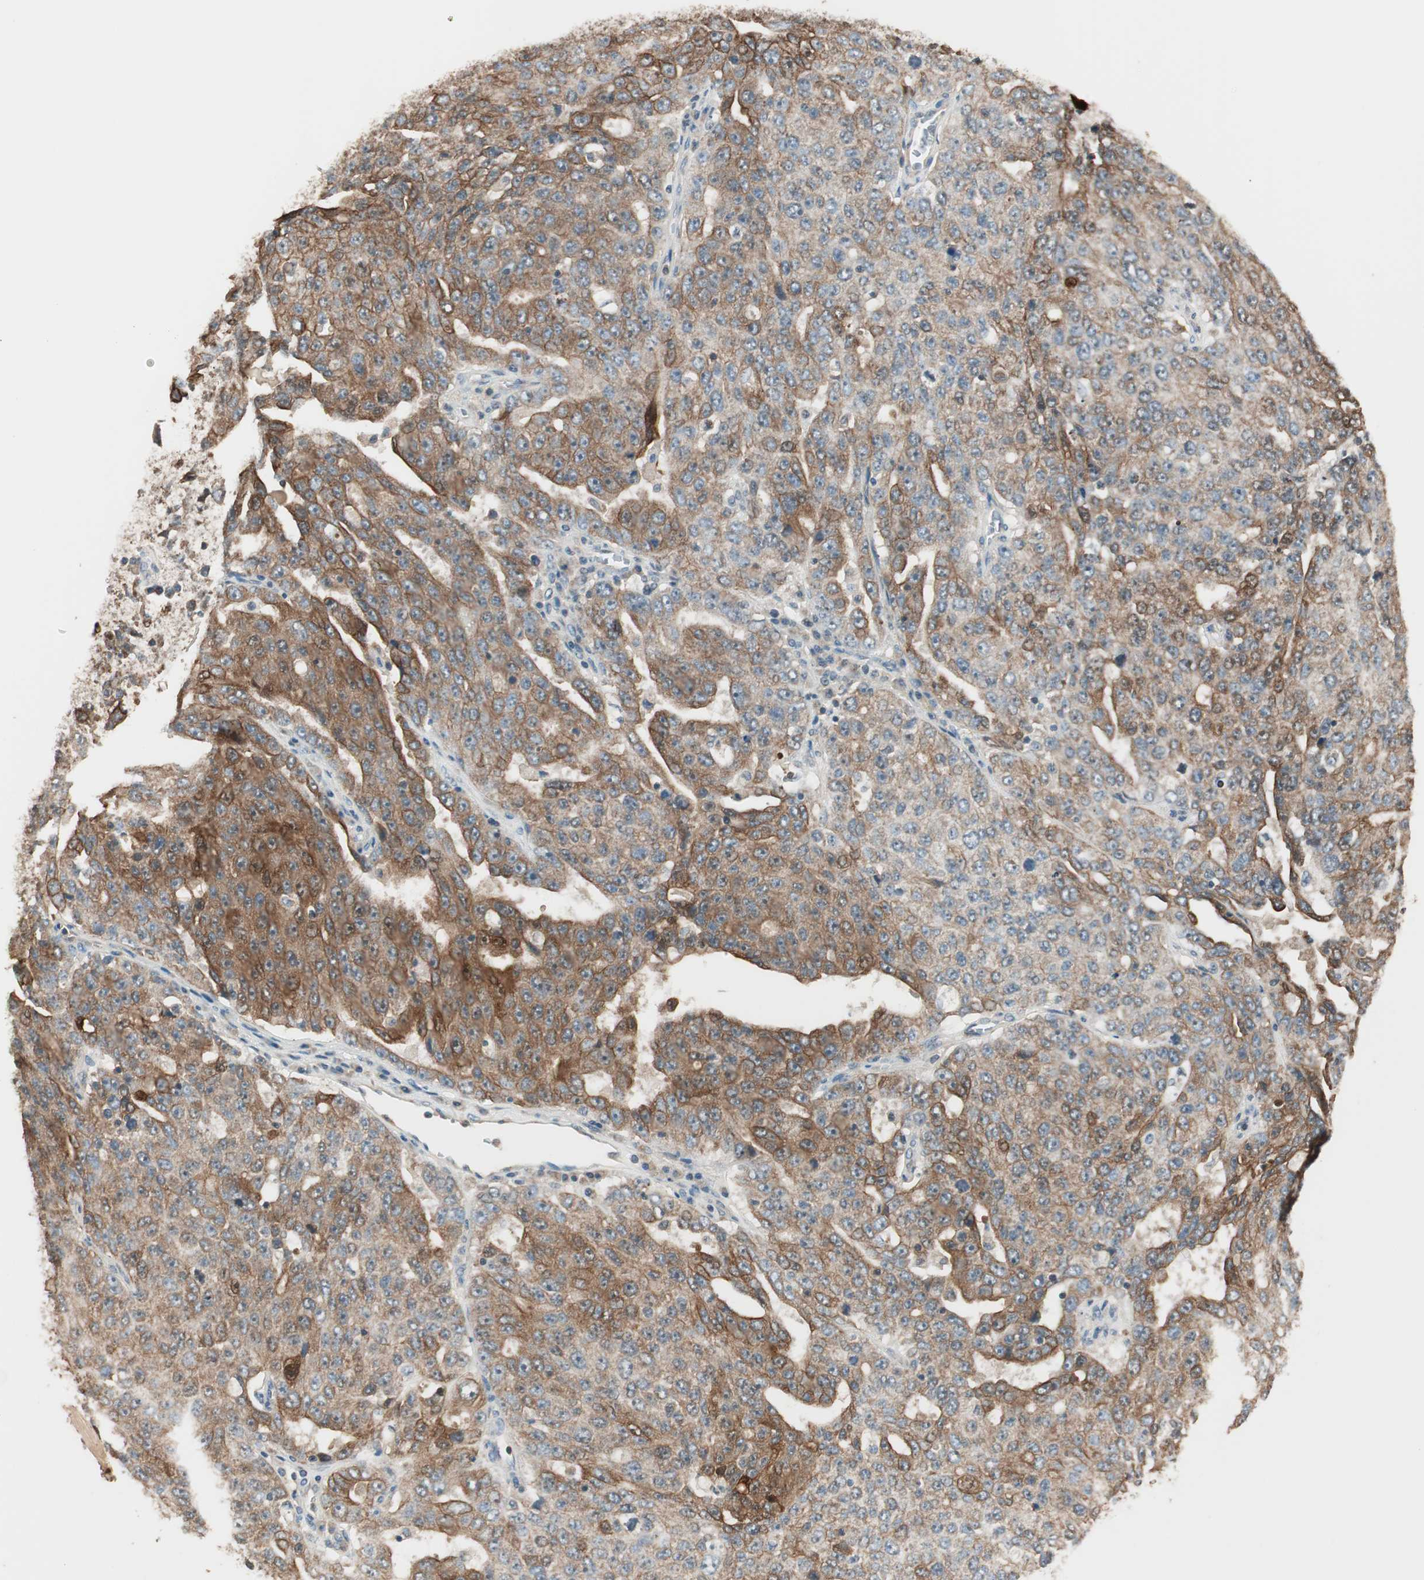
{"staining": {"intensity": "moderate", "quantity": "25%-75%", "location": "cytoplasmic/membranous"}, "tissue": "ovarian cancer", "cell_type": "Tumor cells", "image_type": "cancer", "snomed": [{"axis": "morphology", "description": "Carcinoma, endometroid"}, {"axis": "topography", "description": "Ovary"}], "caption": "Tumor cells demonstrate medium levels of moderate cytoplasmic/membranous staining in approximately 25%-75% of cells in endometroid carcinoma (ovarian). Nuclei are stained in blue.", "gene": "TRIM21", "patient": {"sex": "female", "age": 62}}